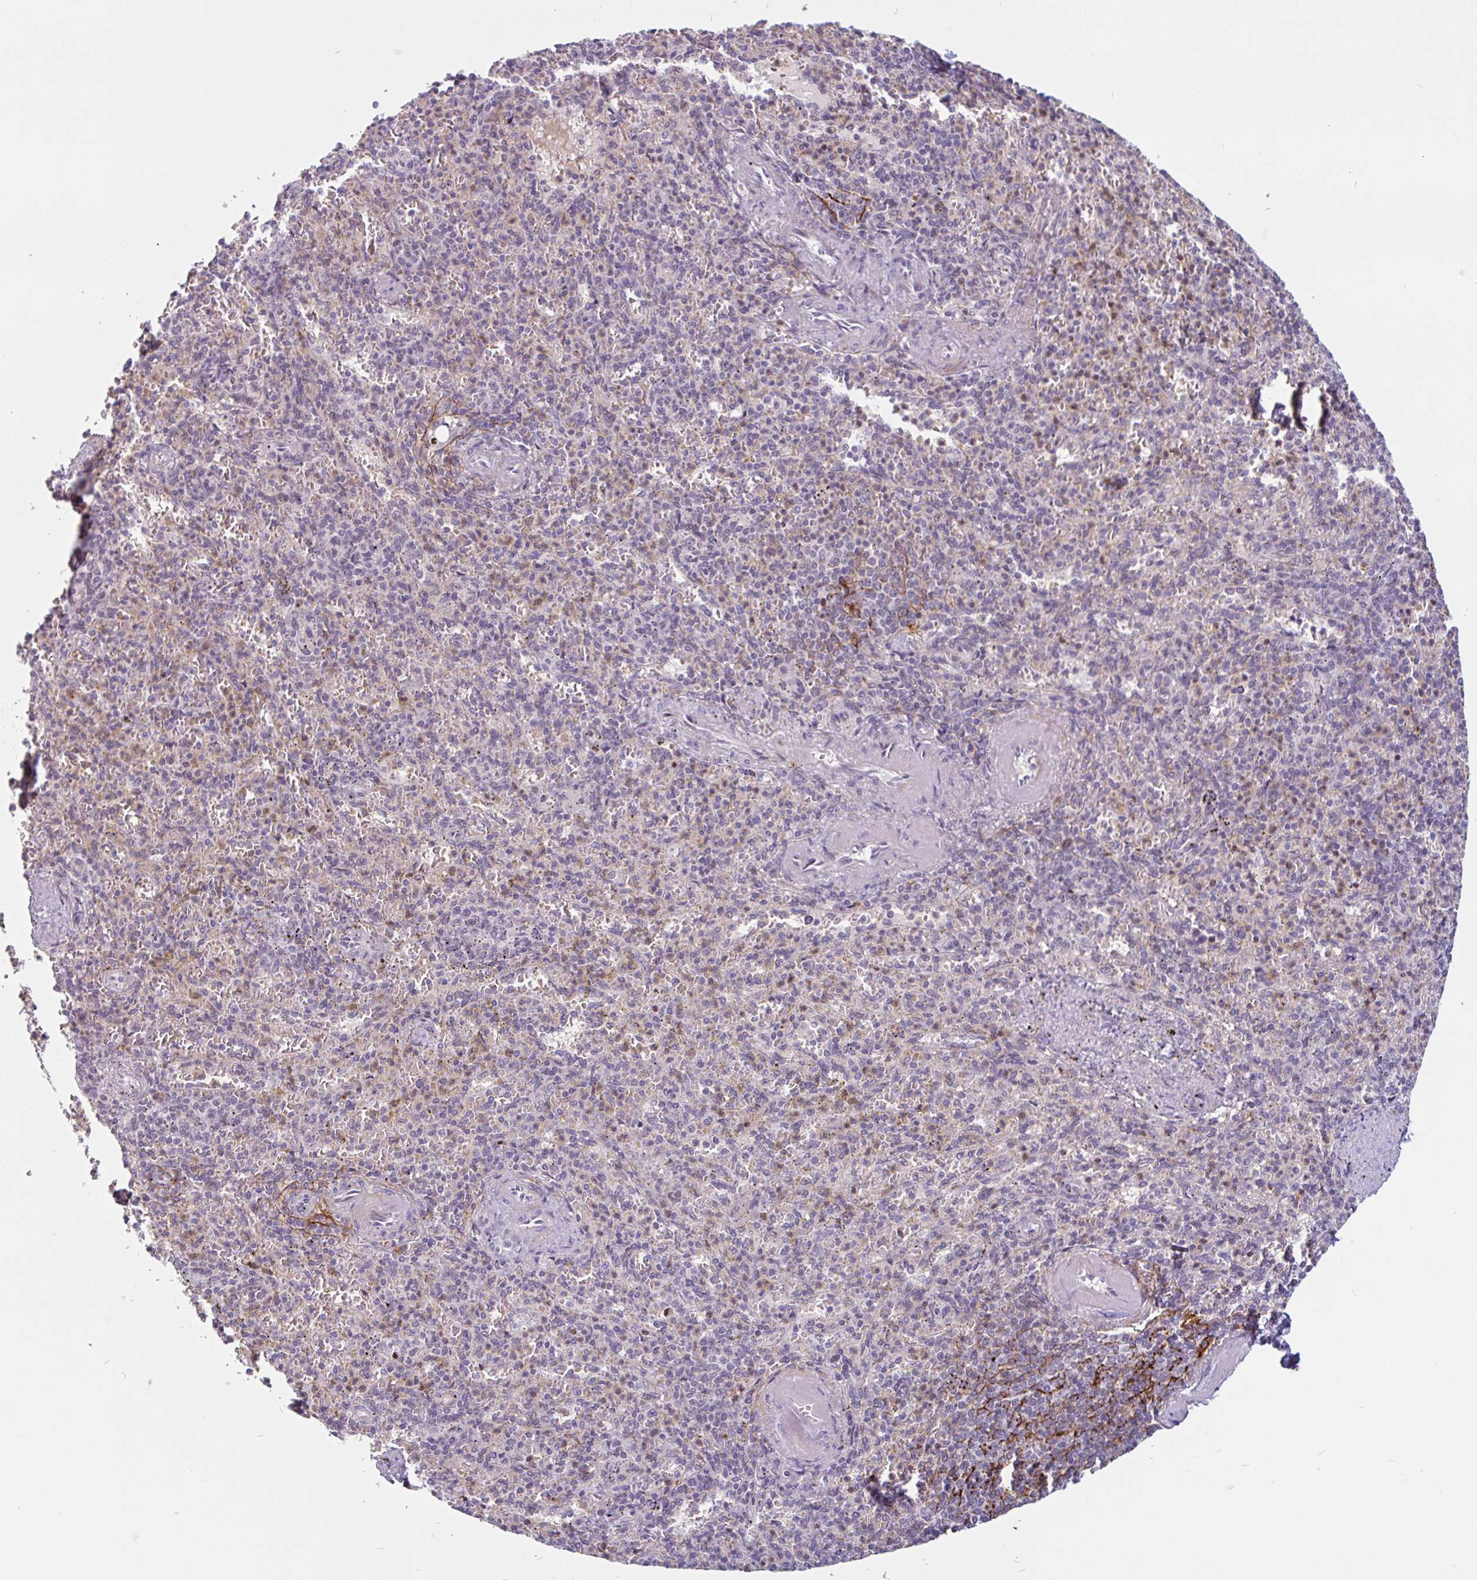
{"staining": {"intensity": "weak", "quantity": "<25%", "location": "cytoplasmic/membranous"}, "tissue": "spleen", "cell_type": "Cells in red pulp", "image_type": "normal", "snomed": [{"axis": "morphology", "description": "Normal tissue, NOS"}, {"axis": "topography", "description": "Spleen"}], "caption": "Immunohistochemical staining of unremarkable spleen exhibits no significant expression in cells in red pulp.", "gene": "TMEM119", "patient": {"sex": "female", "age": 74}}